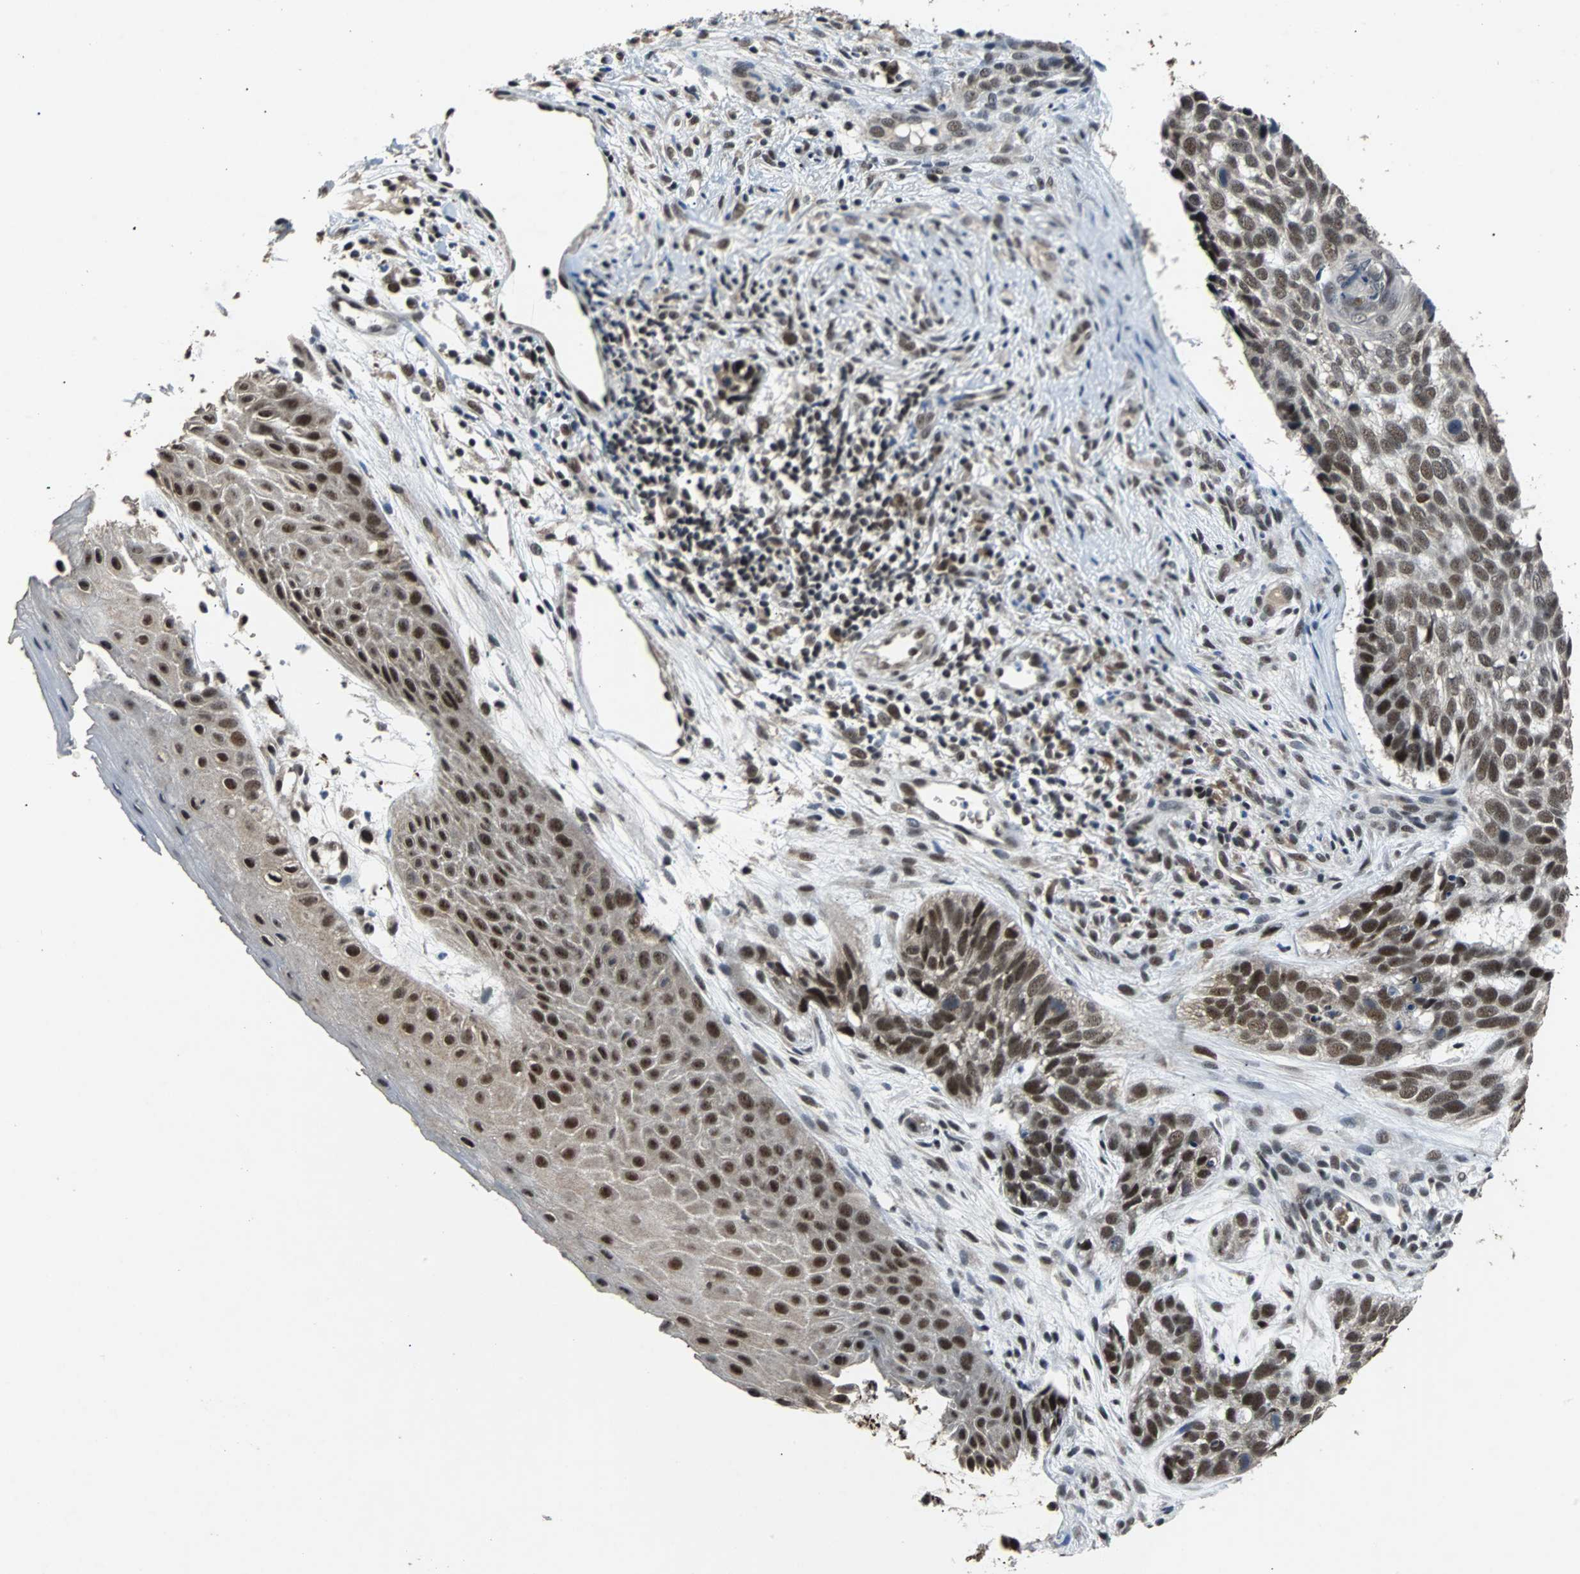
{"staining": {"intensity": "strong", "quantity": ">75%", "location": "nuclear"}, "tissue": "skin cancer", "cell_type": "Tumor cells", "image_type": "cancer", "snomed": [{"axis": "morphology", "description": "Basal cell carcinoma"}, {"axis": "topography", "description": "Skin"}], "caption": "About >75% of tumor cells in skin cancer (basal cell carcinoma) exhibit strong nuclear protein expression as visualized by brown immunohistochemical staining.", "gene": "USP28", "patient": {"sex": "male", "age": 87}}